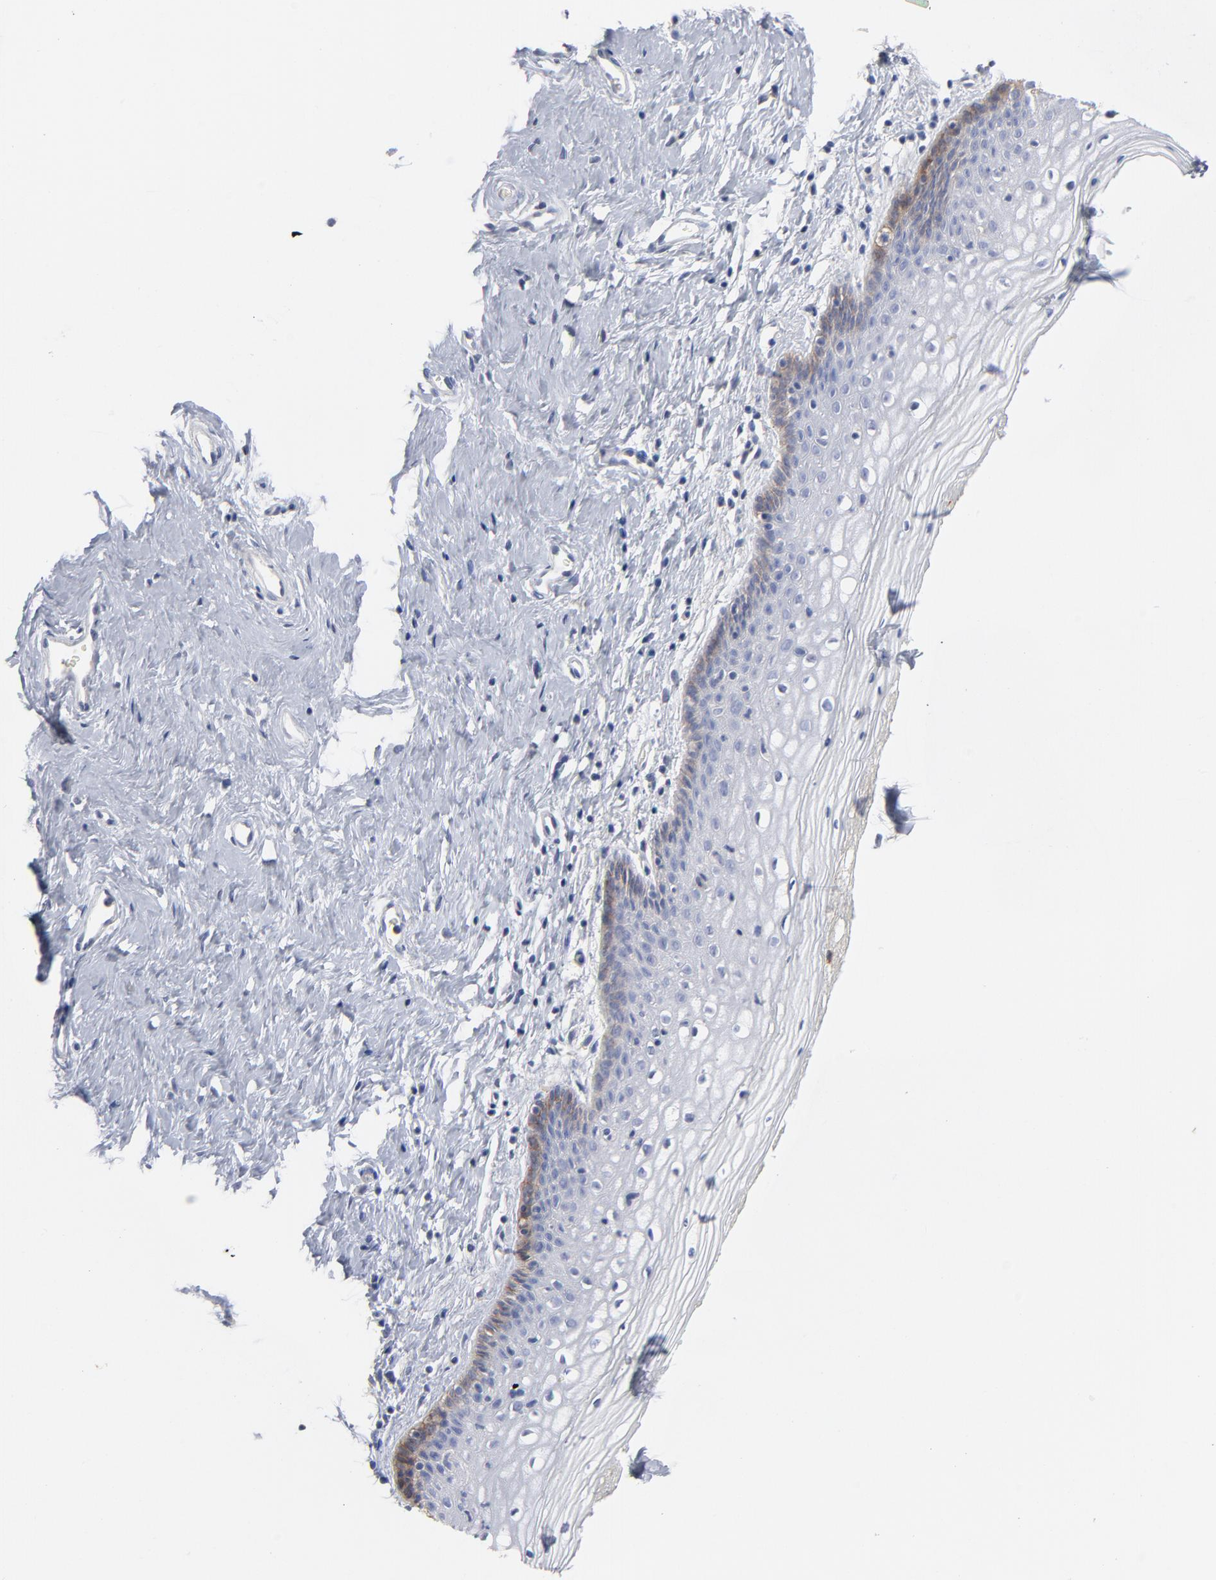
{"staining": {"intensity": "moderate", "quantity": "<25%", "location": "cytoplasmic/membranous"}, "tissue": "vagina", "cell_type": "Squamous epithelial cells", "image_type": "normal", "snomed": [{"axis": "morphology", "description": "Normal tissue, NOS"}, {"axis": "topography", "description": "Vagina"}], "caption": "Human vagina stained for a protein (brown) exhibits moderate cytoplasmic/membranous positive expression in approximately <25% of squamous epithelial cells.", "gene": "SLC16A1", "patient": {"sex": "female", "age": 46}}